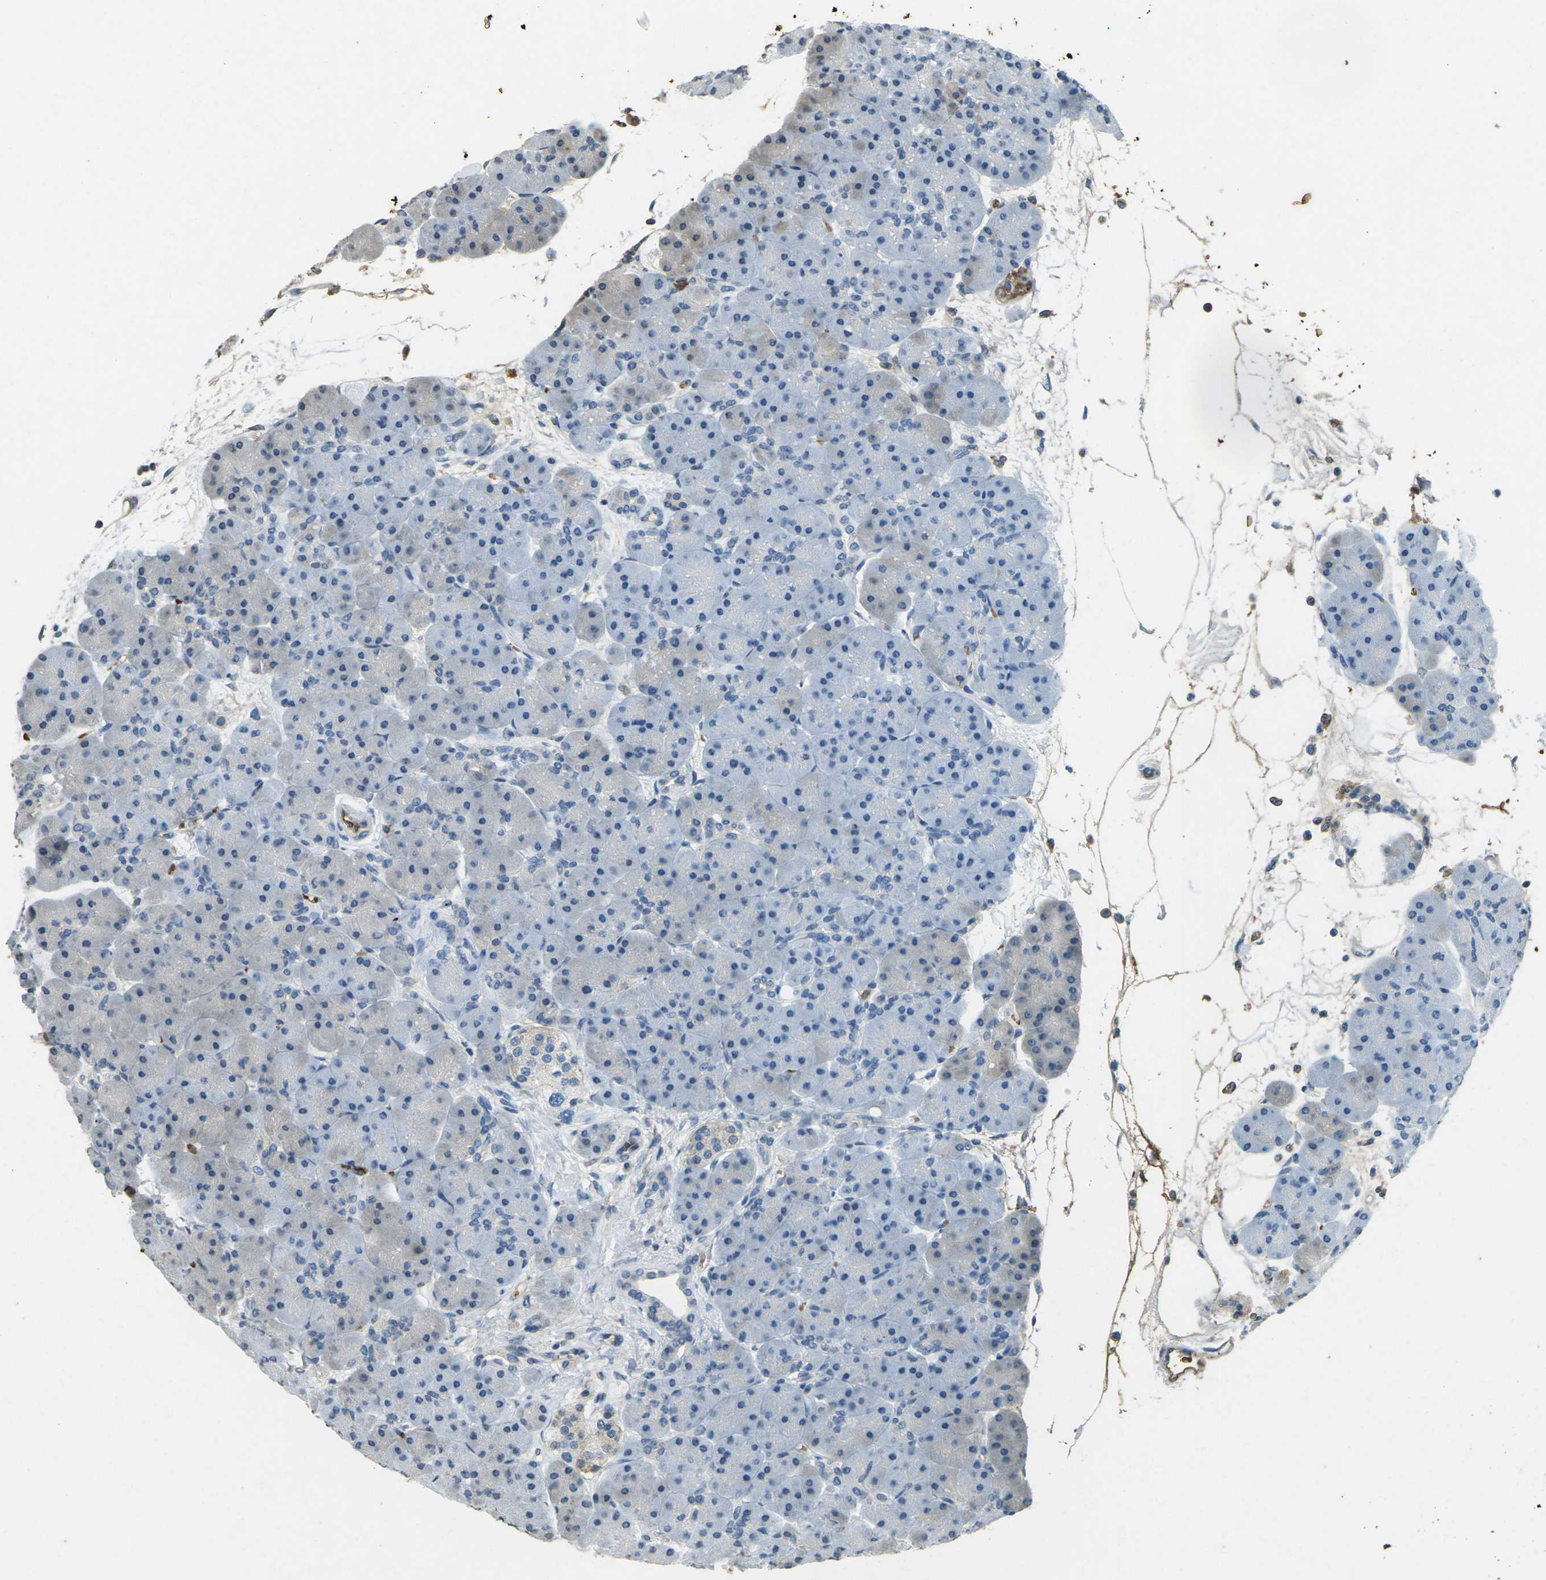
{"staining": {"intensity": "moderate", "quantity": "<25%", "location": "cytoplasmic/membranous"}, "tissue": "pancreas", "cell_type": "Exocrine glandular cells", "image_type": "normal", "snomed": [{"axis": "morphology", "description": "Normal tissue, NOS"}, {"axis": "topography", "description": "Pancreas"}], "caption": "Normal pancreas reveals moderate cytoplasmic/membranous positivity in about <25% of exocrine glandular cells, visualized by immunohistochemistry.", "gene": "HBB", "patient": {"sex": "male", "age": 66}}